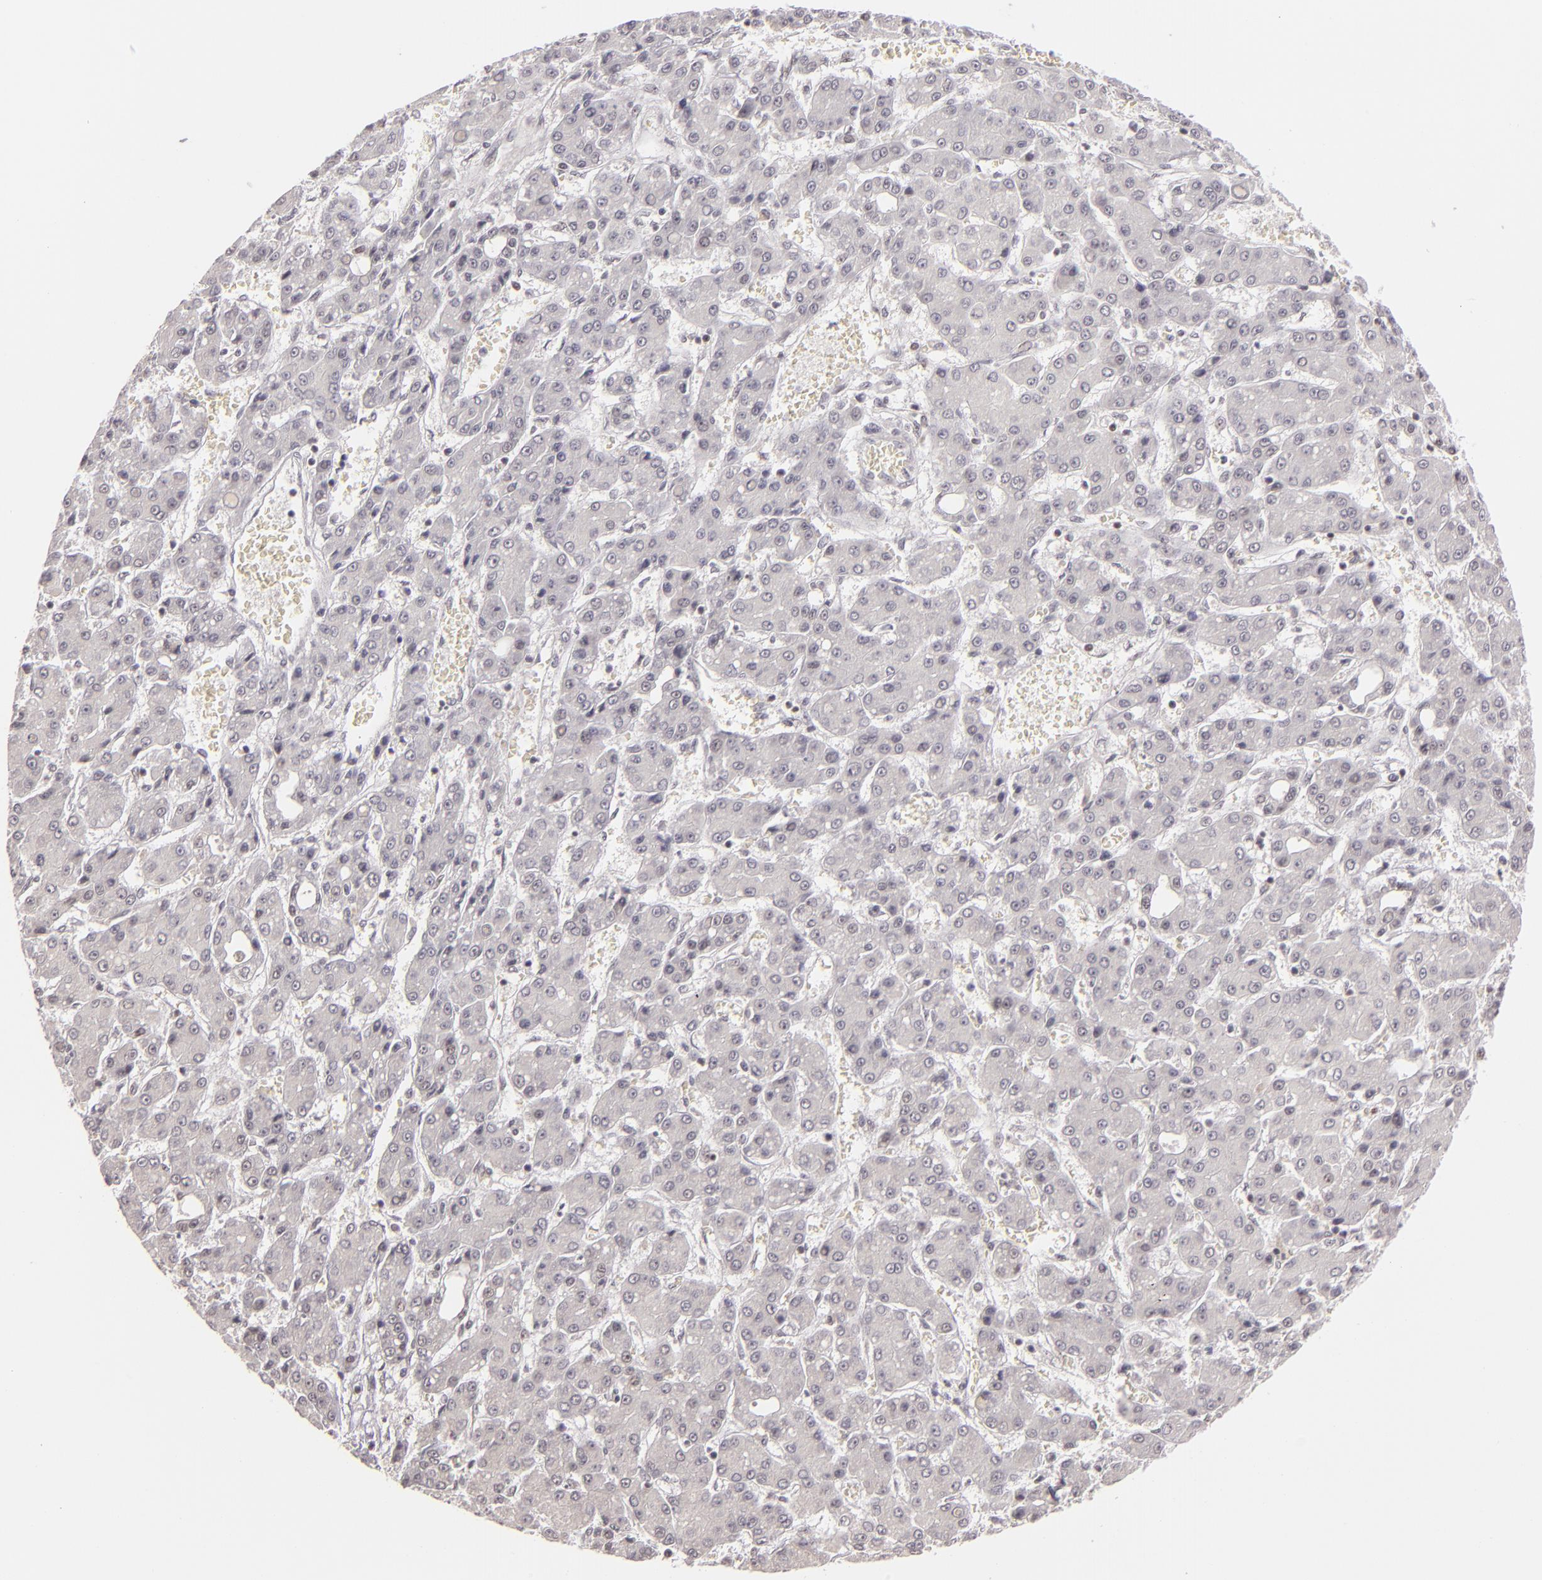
{"staining": {"intensity": "negative", "quantity": "none", "location": "none"}, "tissue": "liver cancer", "cell_type": "Tumor cells", "image_type": "cancer", "snomed": [{"axis": "morphology", "description": "Carcinoma, Hepatocellular, NOS"}, {"axis": "topography", "description": "Liver"}], "caption": "Tumor cells show no significant positivity in liver hepatocellular carcinoma.", "gene": "DAXX", "patient": {"sex": "male", "age": 69}}